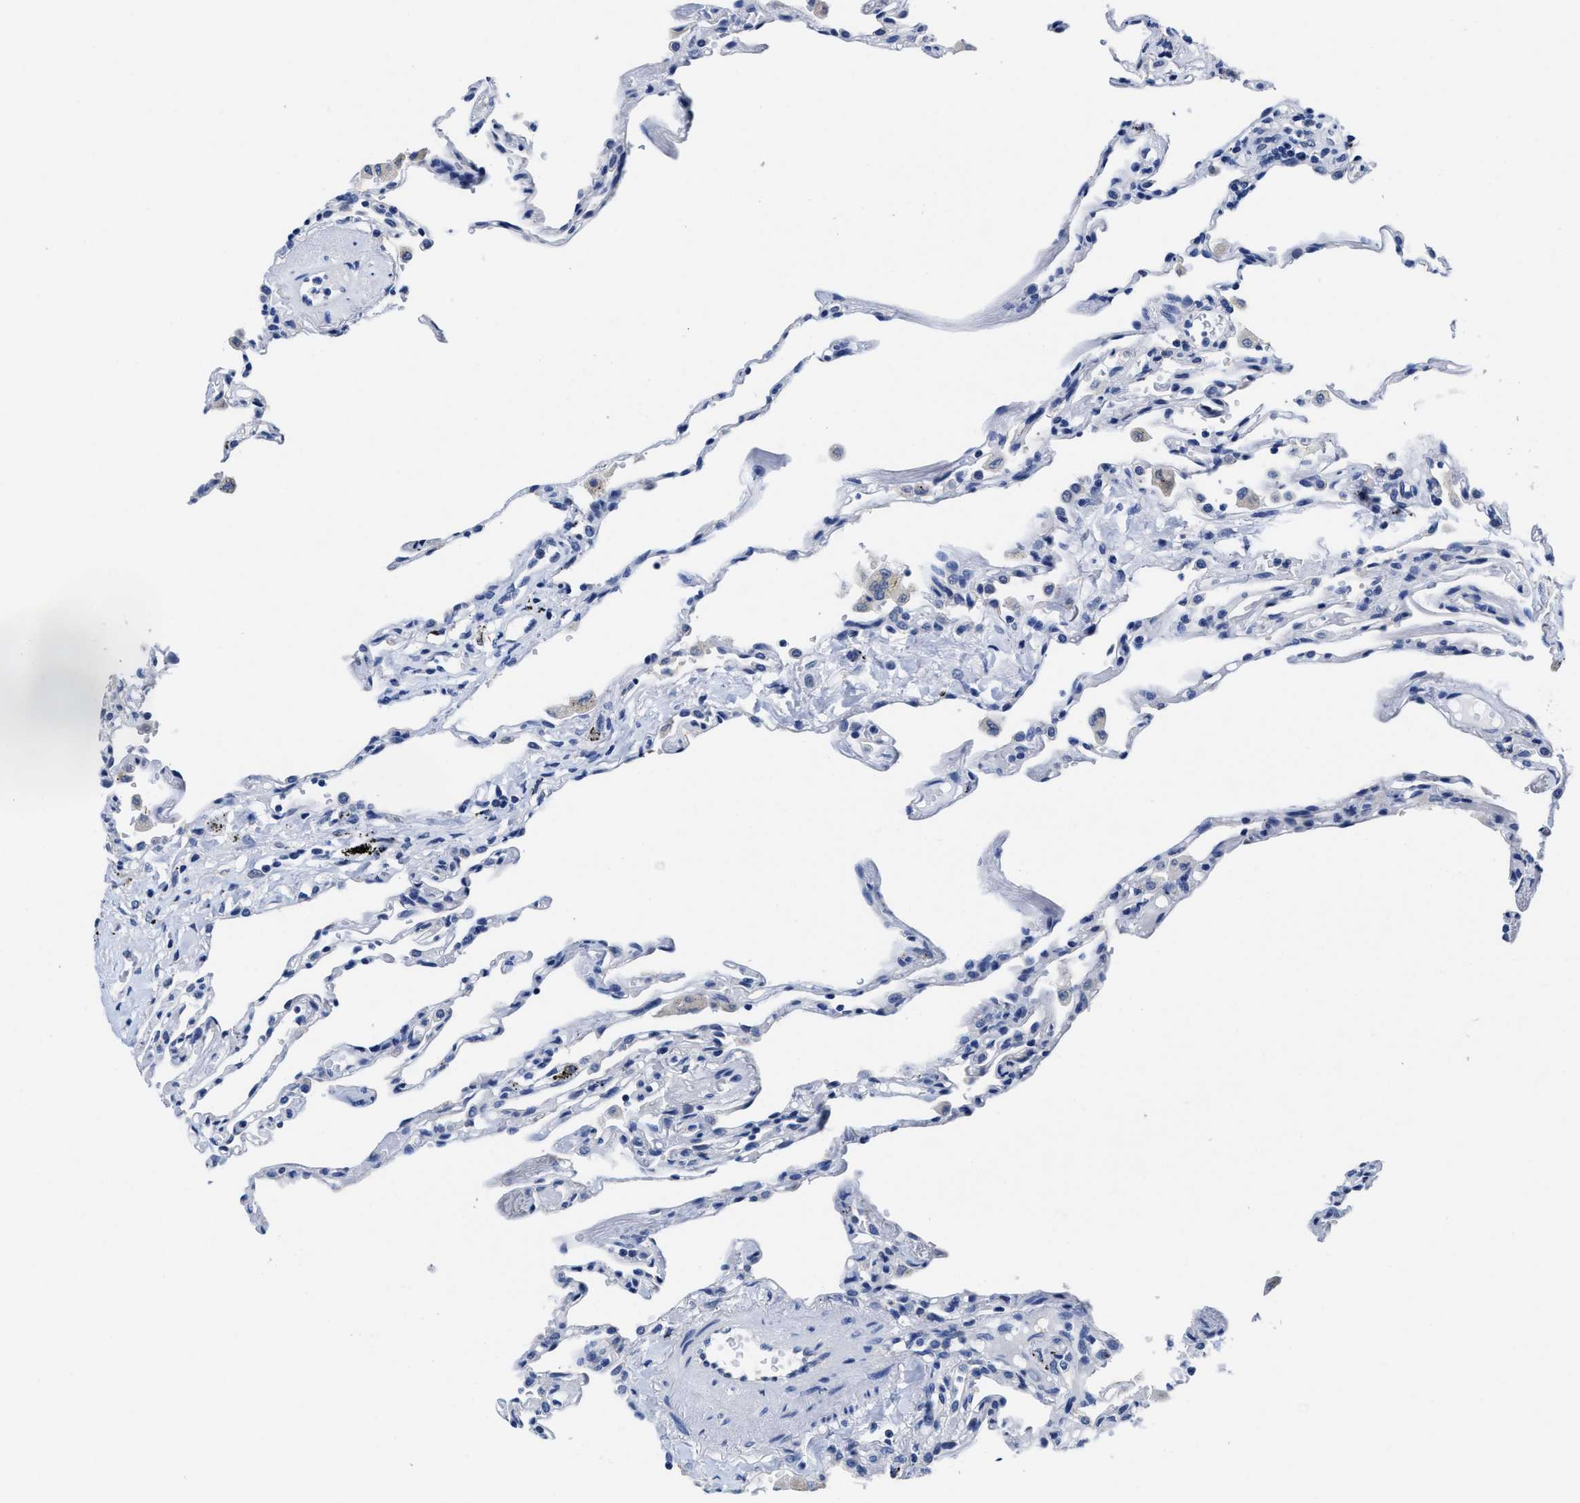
{"staining": {"intensity": "negative", "quantity": "none", "location": "none"}, "tissue": "lung", "cell_type": "Alveolar cells", "image_type": "normal", "snomed": [{"axis": "morphology", "description": "Normal tissue, NOS"}, {"axis": "topography", "description": "Lung"}], "caption": "Alveolar cells show no significant staining in unremarkable lung.", "gene": "HOOK1", "patient": {"sex": "male", "age": 59}}